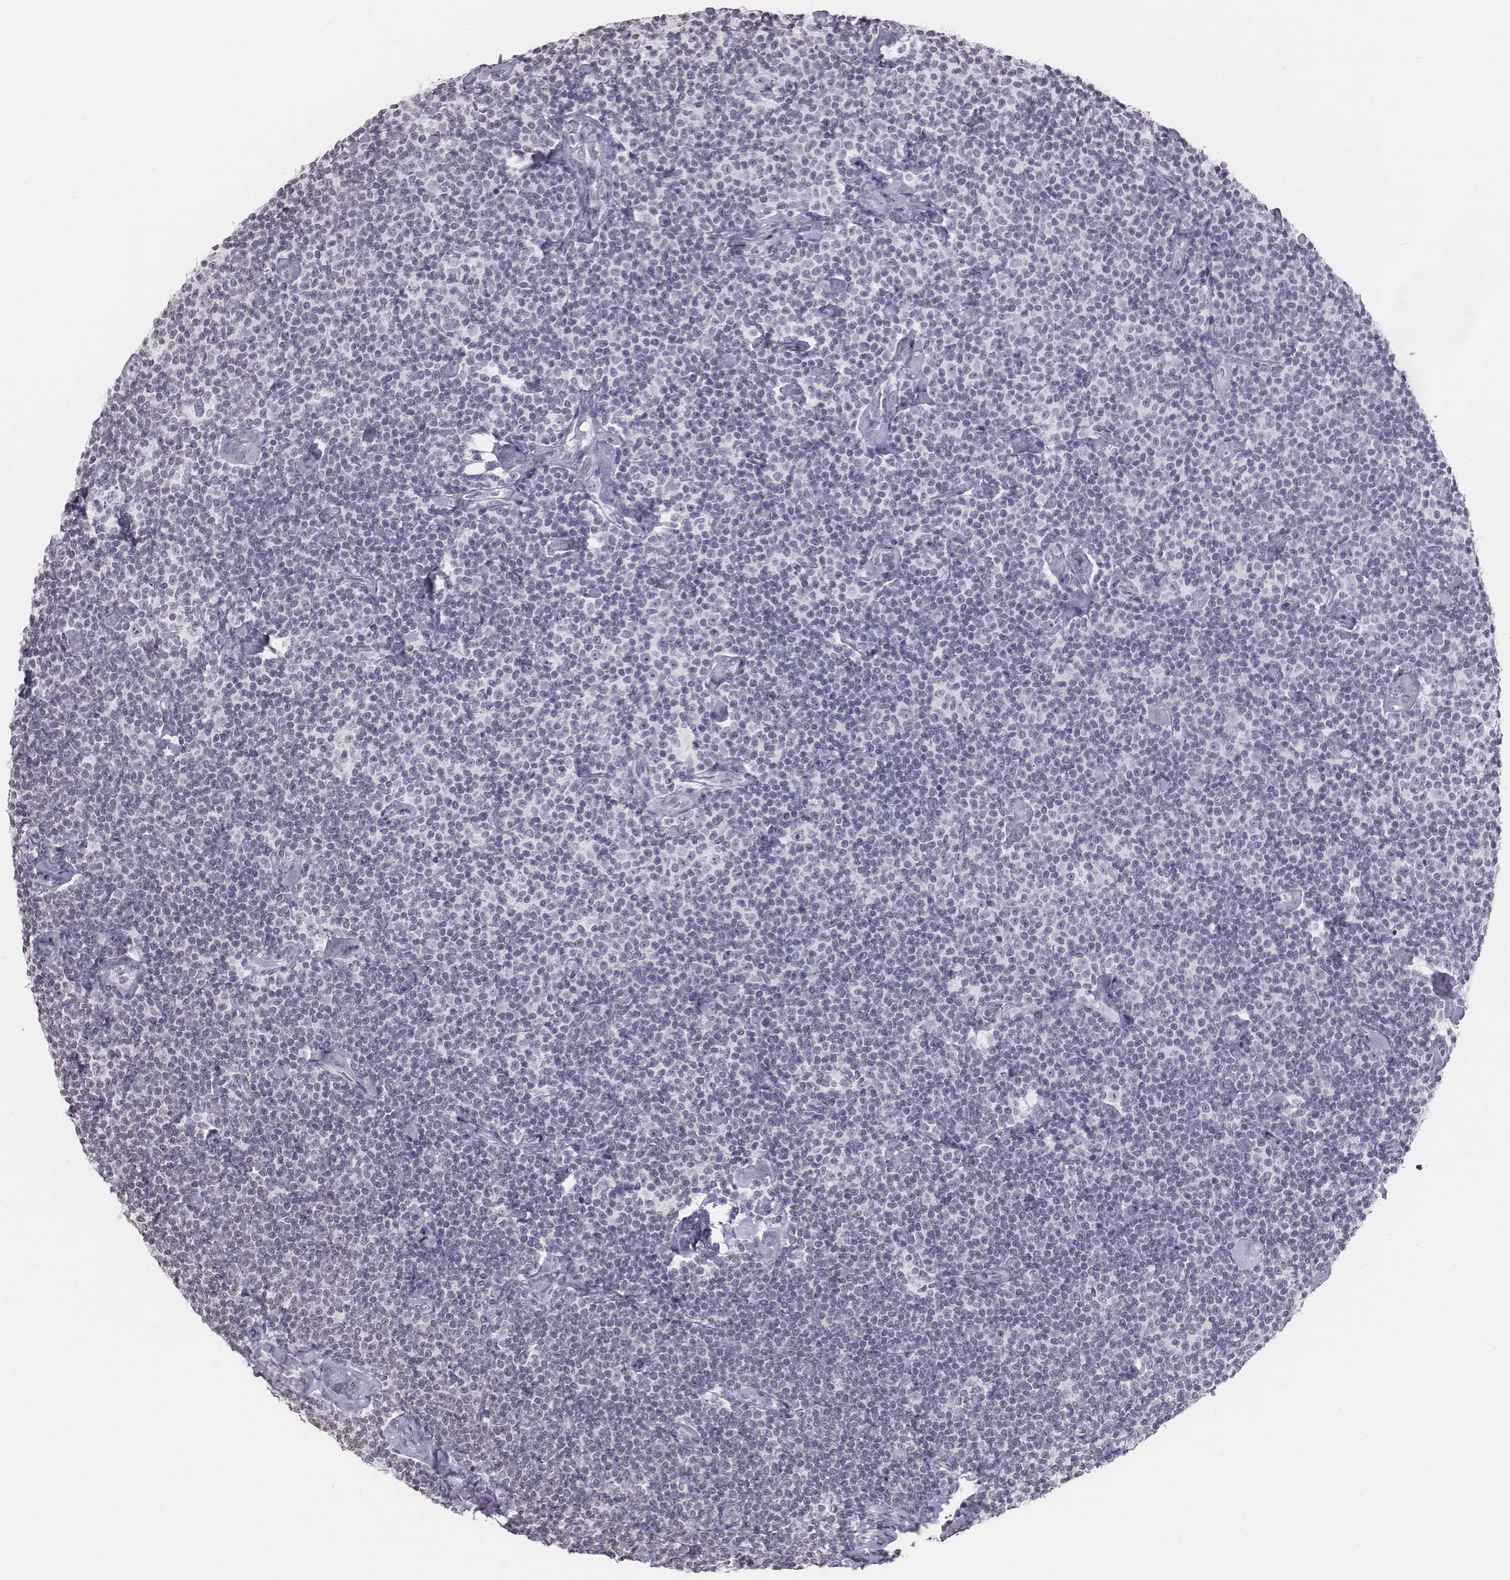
{"staining": {"intensity": "negative", "quantity": "none", "location": "none"}, "tissue": "lymphoma", "cell_type": "Tumor cells", "image_type": "cancer", "snomed": [{"axis": "morphology", "description": "Malignant lymphoma, non-Hodgkin's type, Low grade"}, {"axis": "topography", "description": "Lymph node"}], "caption": "Lymphoma was stained to show a protein in brown. There is no significant expression in tumor cells.", "gene": "BARHL1", "patient": {"sex": "male", "age": 81}}